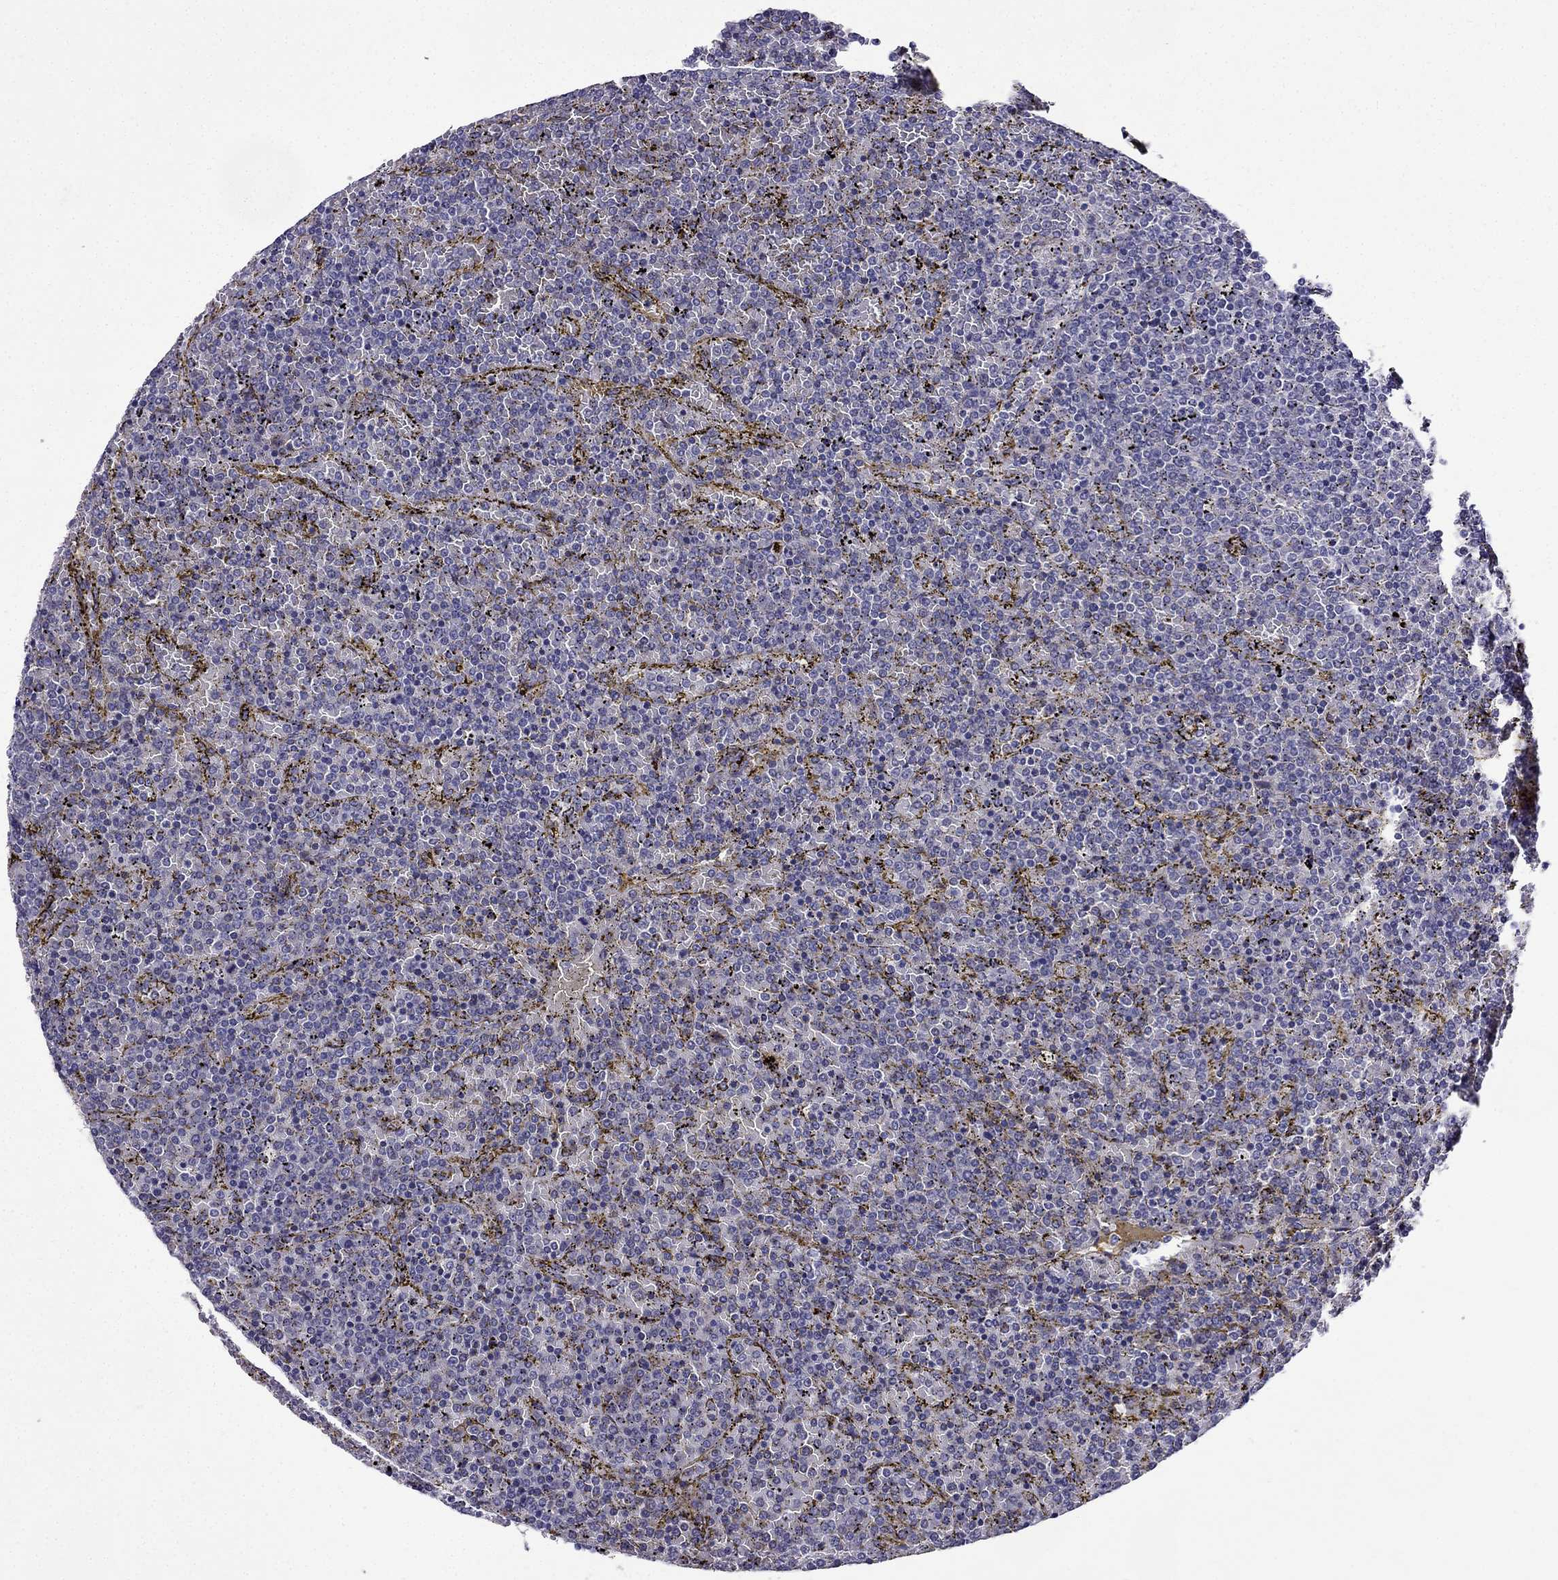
{"staining": {"intensity": "negative", "quantity": "none", "location": "none"}, "tissue": "lymphoma", "cell_type": "Tumor cells", "image_type": "cancer", "snomed": [{"axis": "morphology", "description": "Malignant lymphoma, non-Hodgkin's type, Low grade"}, {"axis": "topography", "description": "Spleen"}], "caption": "Immunohistochemistry photomicrograph of malignant lymphoma, non-Hodgkin's type (low-grade) stained for a protein (brown), which displays no positivity in tumor cells.", "gene": "PI16", "patient": {"sex": "female", "age": 77}}